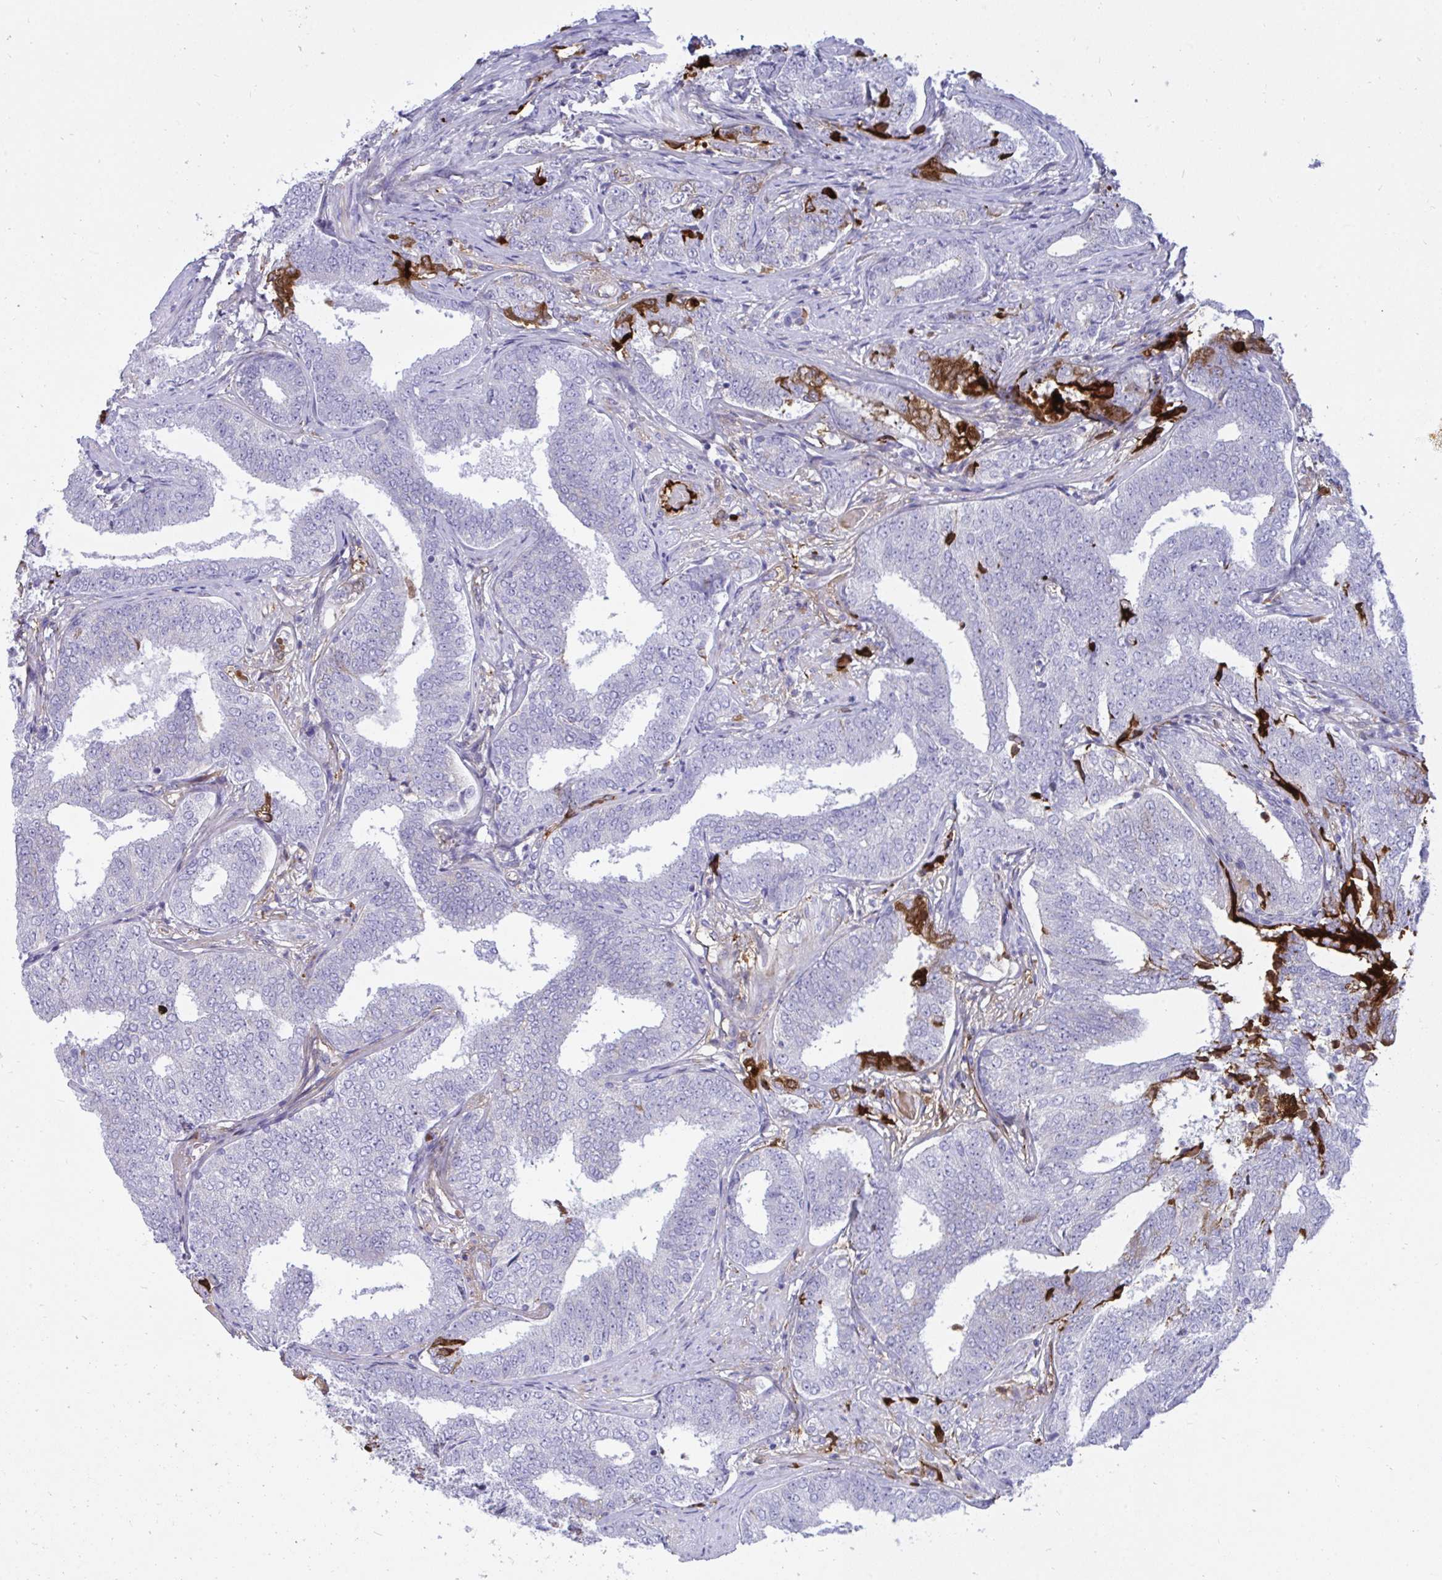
{"staining": {"intensity": "negative", "quantity": "none", "location": "none"}, "tissue": "prostate cancer", "cell_type": "Tumor cells", "image_type": "cancer", "snomed": [{"axis": "morphology", "description": "Adenocarcinoma, High grade"}, {"axis": "topography", "description": "Prostate"}], "caption": "DAB immunohistochemical staining of prostate cancer (adenocarcinoma (high-grade)) shows no significant expression in tumor cells.", "gene": "F2", "patient": {"sex": "male", "age": 72}}